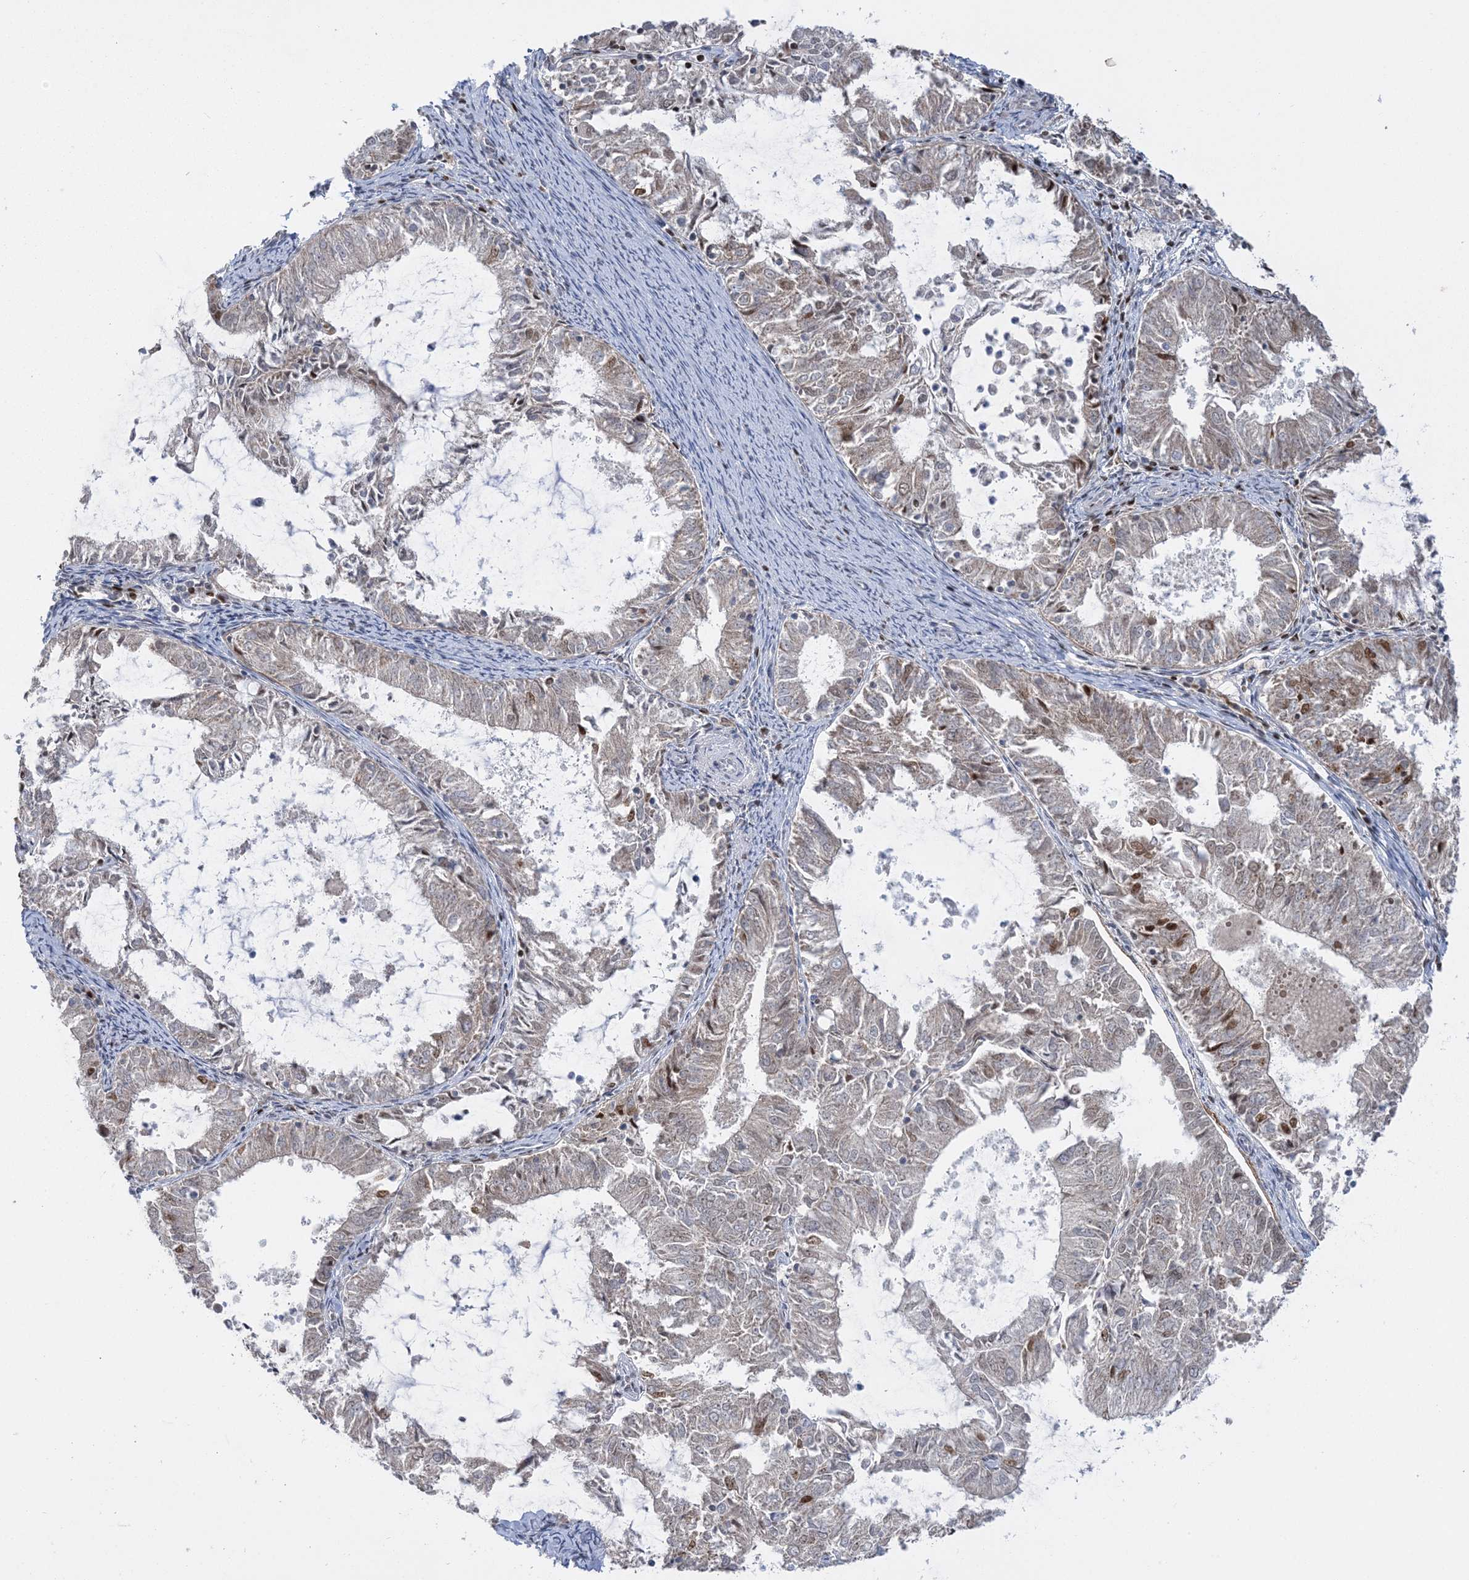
{"staining": {"intensity": "moderate", "quantity": "<25%", "location": "nuclear"}, "tissue": "endometrial cancer", "cell_type": "Tumor cells", "image_type": "cancer", "snomed": [{"axis": "morphology", "description": "Adenocarcinoma, NOS"}, {"axis": "topography", "description": "Endometrium"}], "caption": "Protein analysis of endometrial cancer (adenocarcinoma) tissue demonstrates moderate nuclear staining in approximately <25% of tumor cells.", "gene": "GRSF1", "patient": {"sex": "female", "age": 57}}